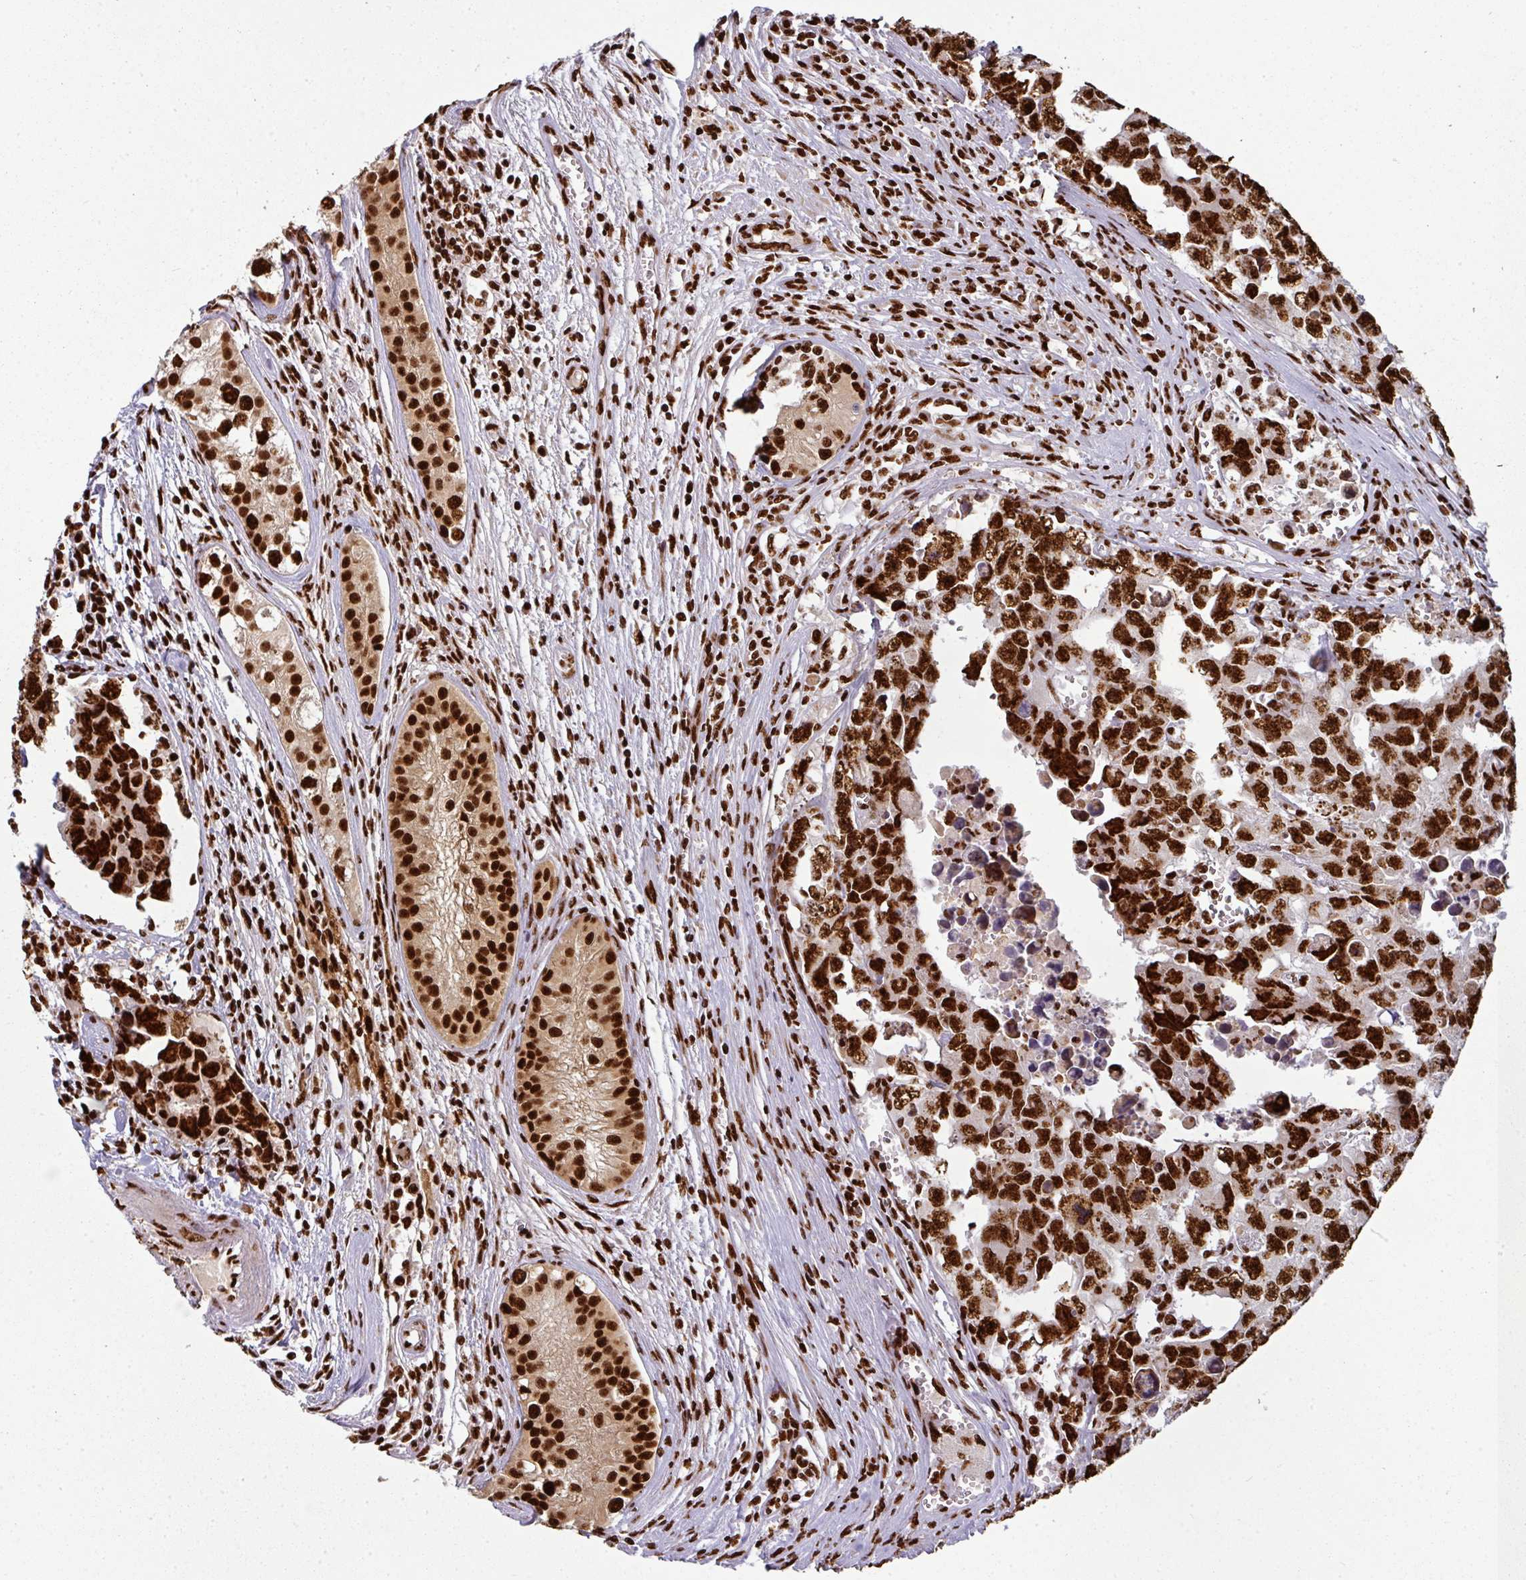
{"staining": {"intensity": "strong", "quantity": ">75%", "location": "nuclear"}, "tissue": "testis cancer", "cell_type": "Tumor cells", "image_type": "cancer", "snomed": [{"axis": "morphology", "description": "Carcinoma, Embryonal, NOS"}, {"axis": "topography", "description": "Testis"}], "caption": "Immunohistochemical staining of testis embryonal carcinoma demonstrates strong nuclear protein expression in about >75% of tumor cells. Ihc stains the protein in brown and the nuclei are stained blue.", "gene": "SIK3", "patient": {"sex": "male", "age": 24}}